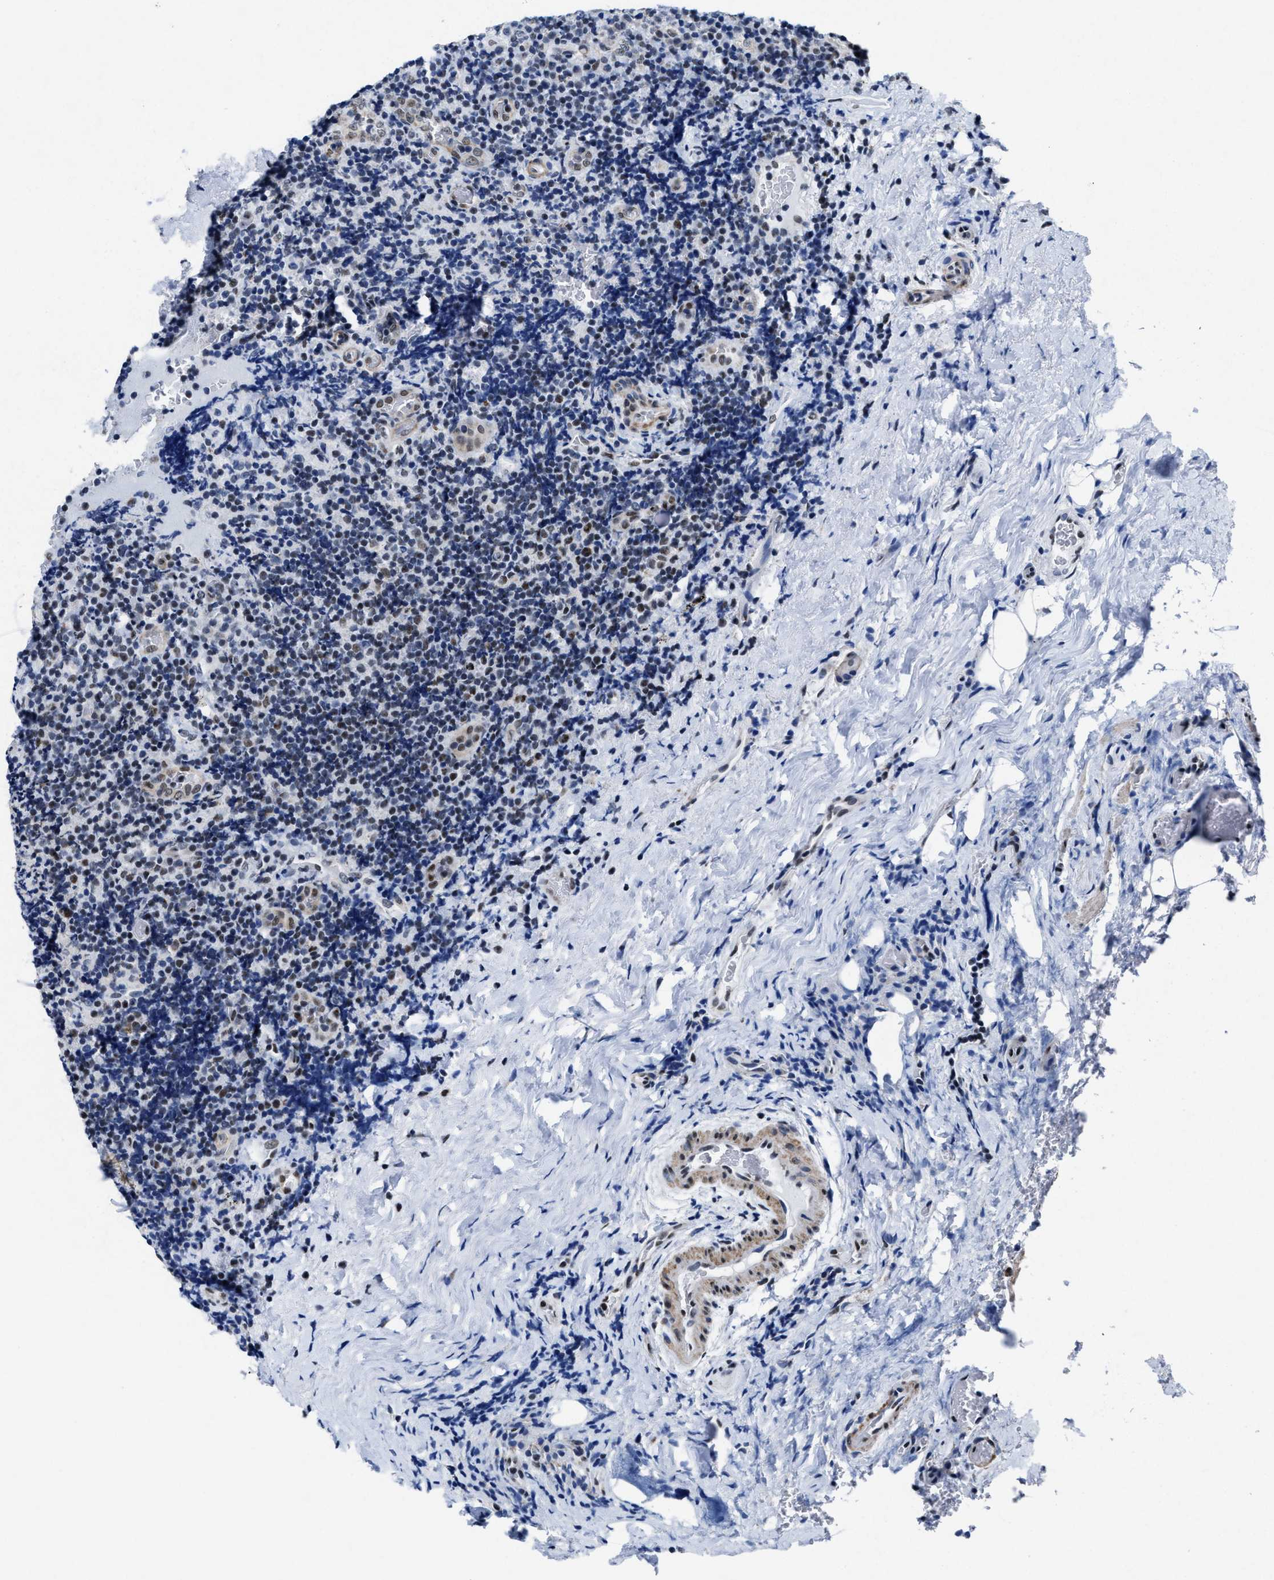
{"staining": {"intensity": "negative", "quantity": "none", "location": "none"}, "tissue": "lymphoma", "cell_type": "Tumor cells", "image_type": "cancer", "snomed": [{"axis": "morphology", "description": "Malignant lymphoma, non-Hodgkin's type, High grade"}, {"axis": "topography", "description": "Tonsil"}], "caption": "Human high-grade malignant lymphoma, non-Hodgkin's type stained for a protein using immunohistochemistry (IHC) reveals no positivity in tumor cells.", "gene": "ID3", "patient": {"sex": "female", "age": 36}}